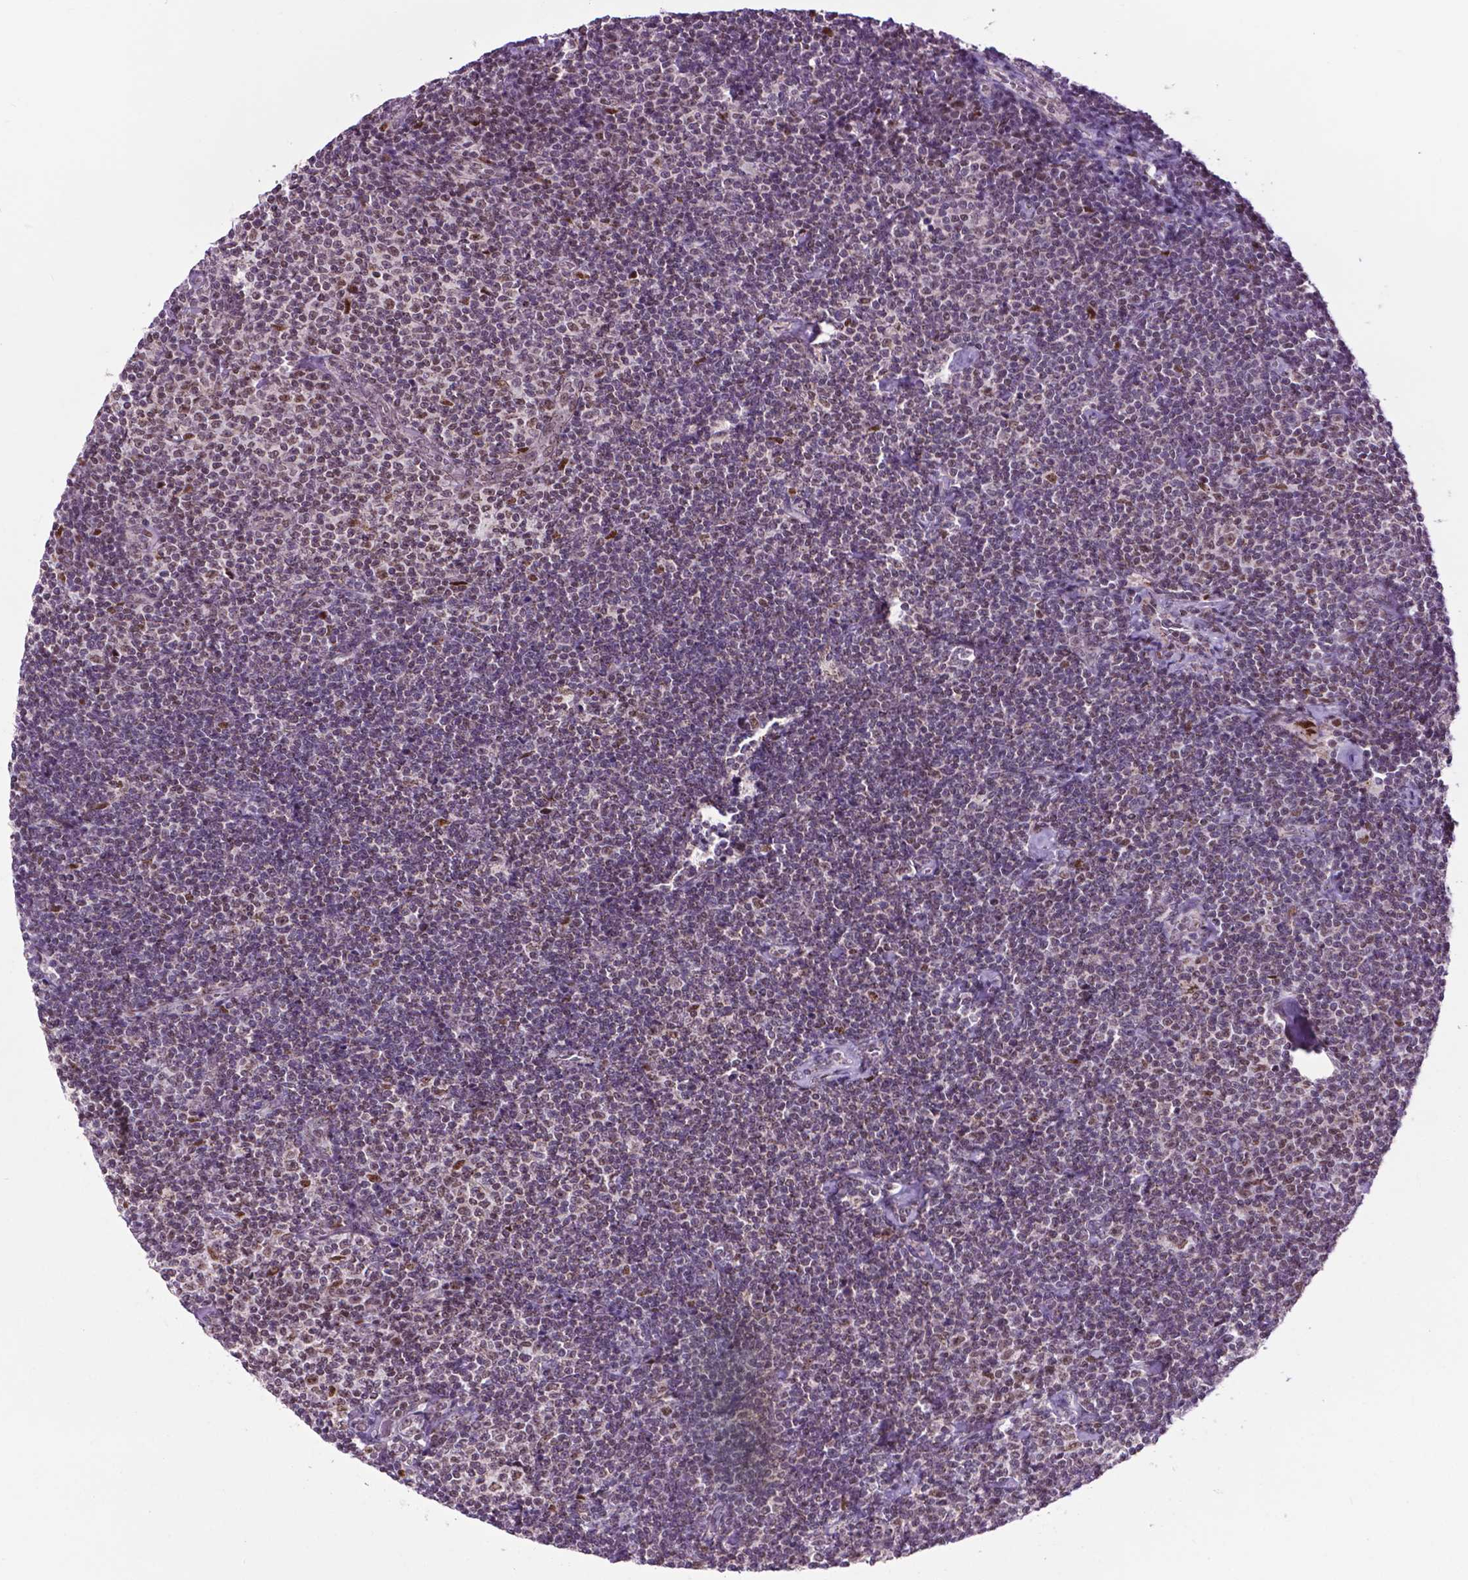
{"staining": {"intensity": "negative", "quantity": "none", "location": "none"}, "tissue": "lymphoma", "cell_type": "Tumor cells", "image_type": "cancer", "snomed": [{"axis": "morphology", "description": "Malignant lymphoma, non-Hodgkin's type, Low grade"}, {"axis": "topography", "description": "Lymph node"}], "caption": "This histopathology image is of lymphoma stained with IHC to label a protein in brown with the nuclei are counter-stained blue. There is no expression in tumor cells.", "gene": "EAF1", "patient": {"sex": "male", "age": 81}}